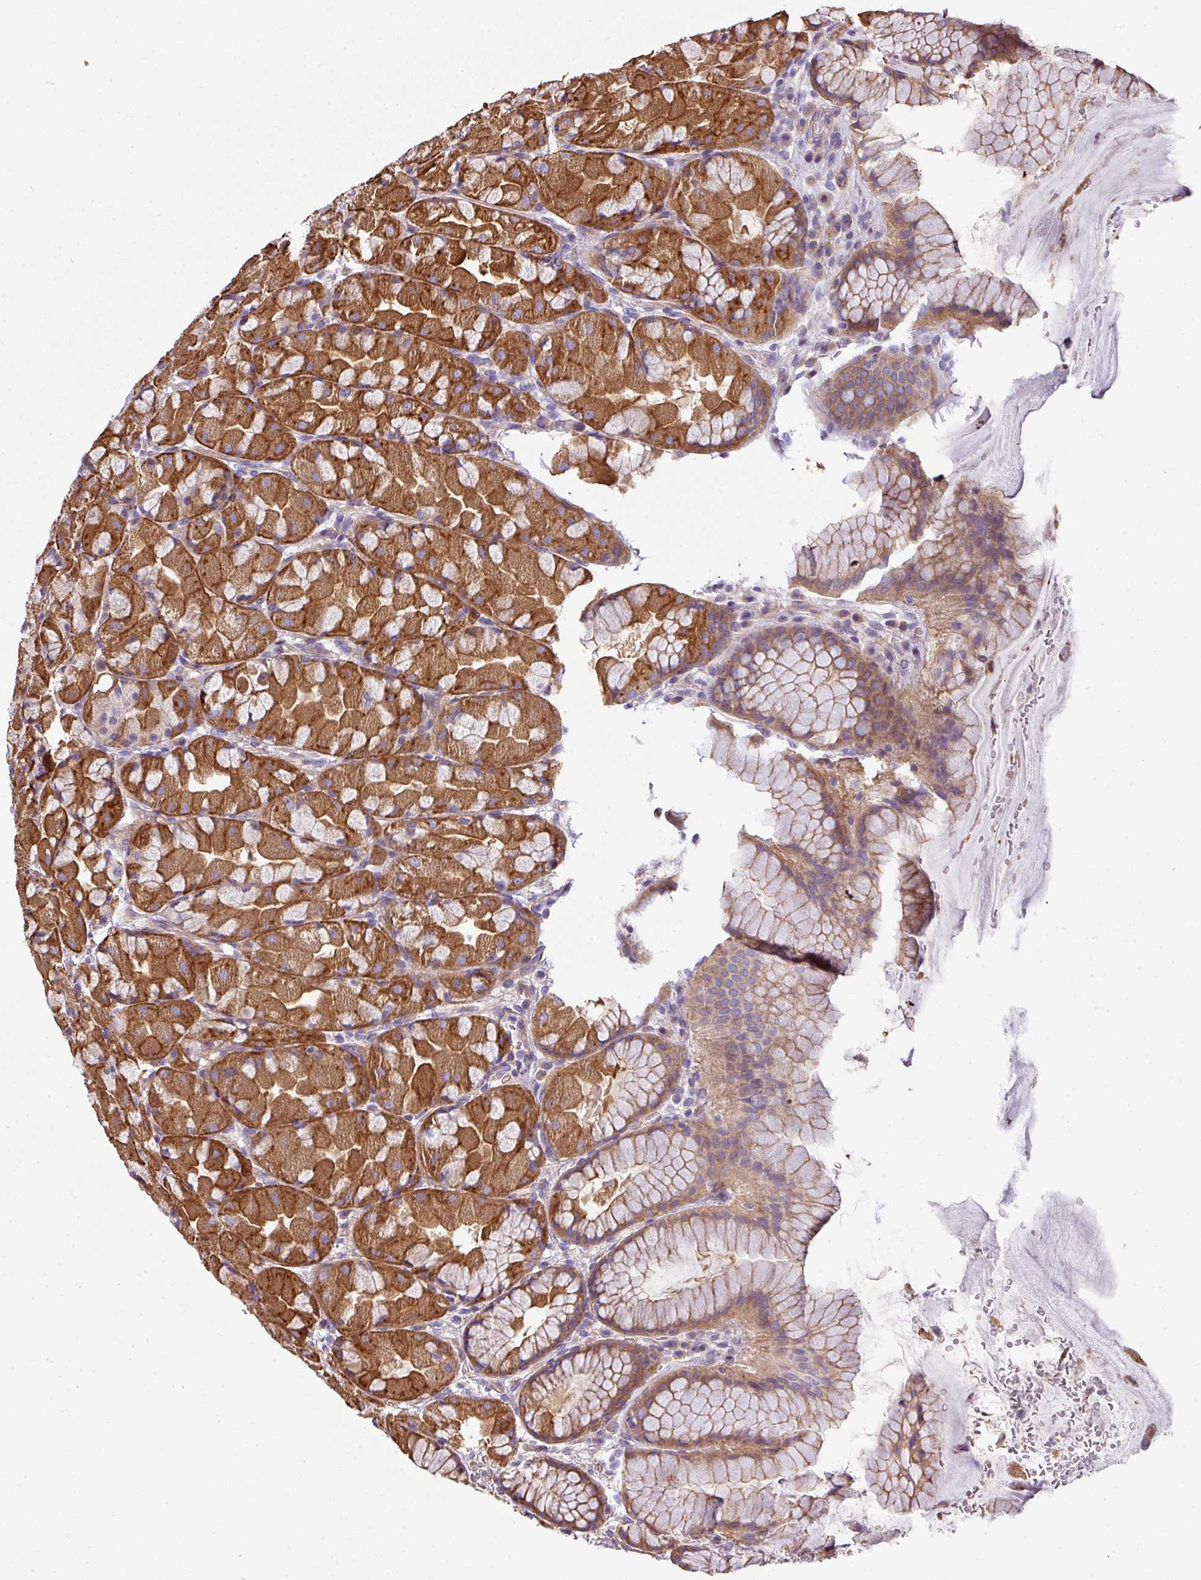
{"staining": {"intensity": "strong", "quantity": "25%-75%", "location": "cytoplasmic/membranous"}, "tissue": "stomach", "cell_type": "Glandular cells", "image_type": "normal", "snomed": [{"axis": "morphology", "description": "Normal tissue, NOS"}, {"axis": "topography", "description": "Stomach"}], "caption": "This is a histology image of immunohistochemistry staining of normal stomach, which shows strong staining in the cytoplasmic/membranous of glandular cells.", "gene": "PALS2", "patient": {"sex": "male", "age": 57}}